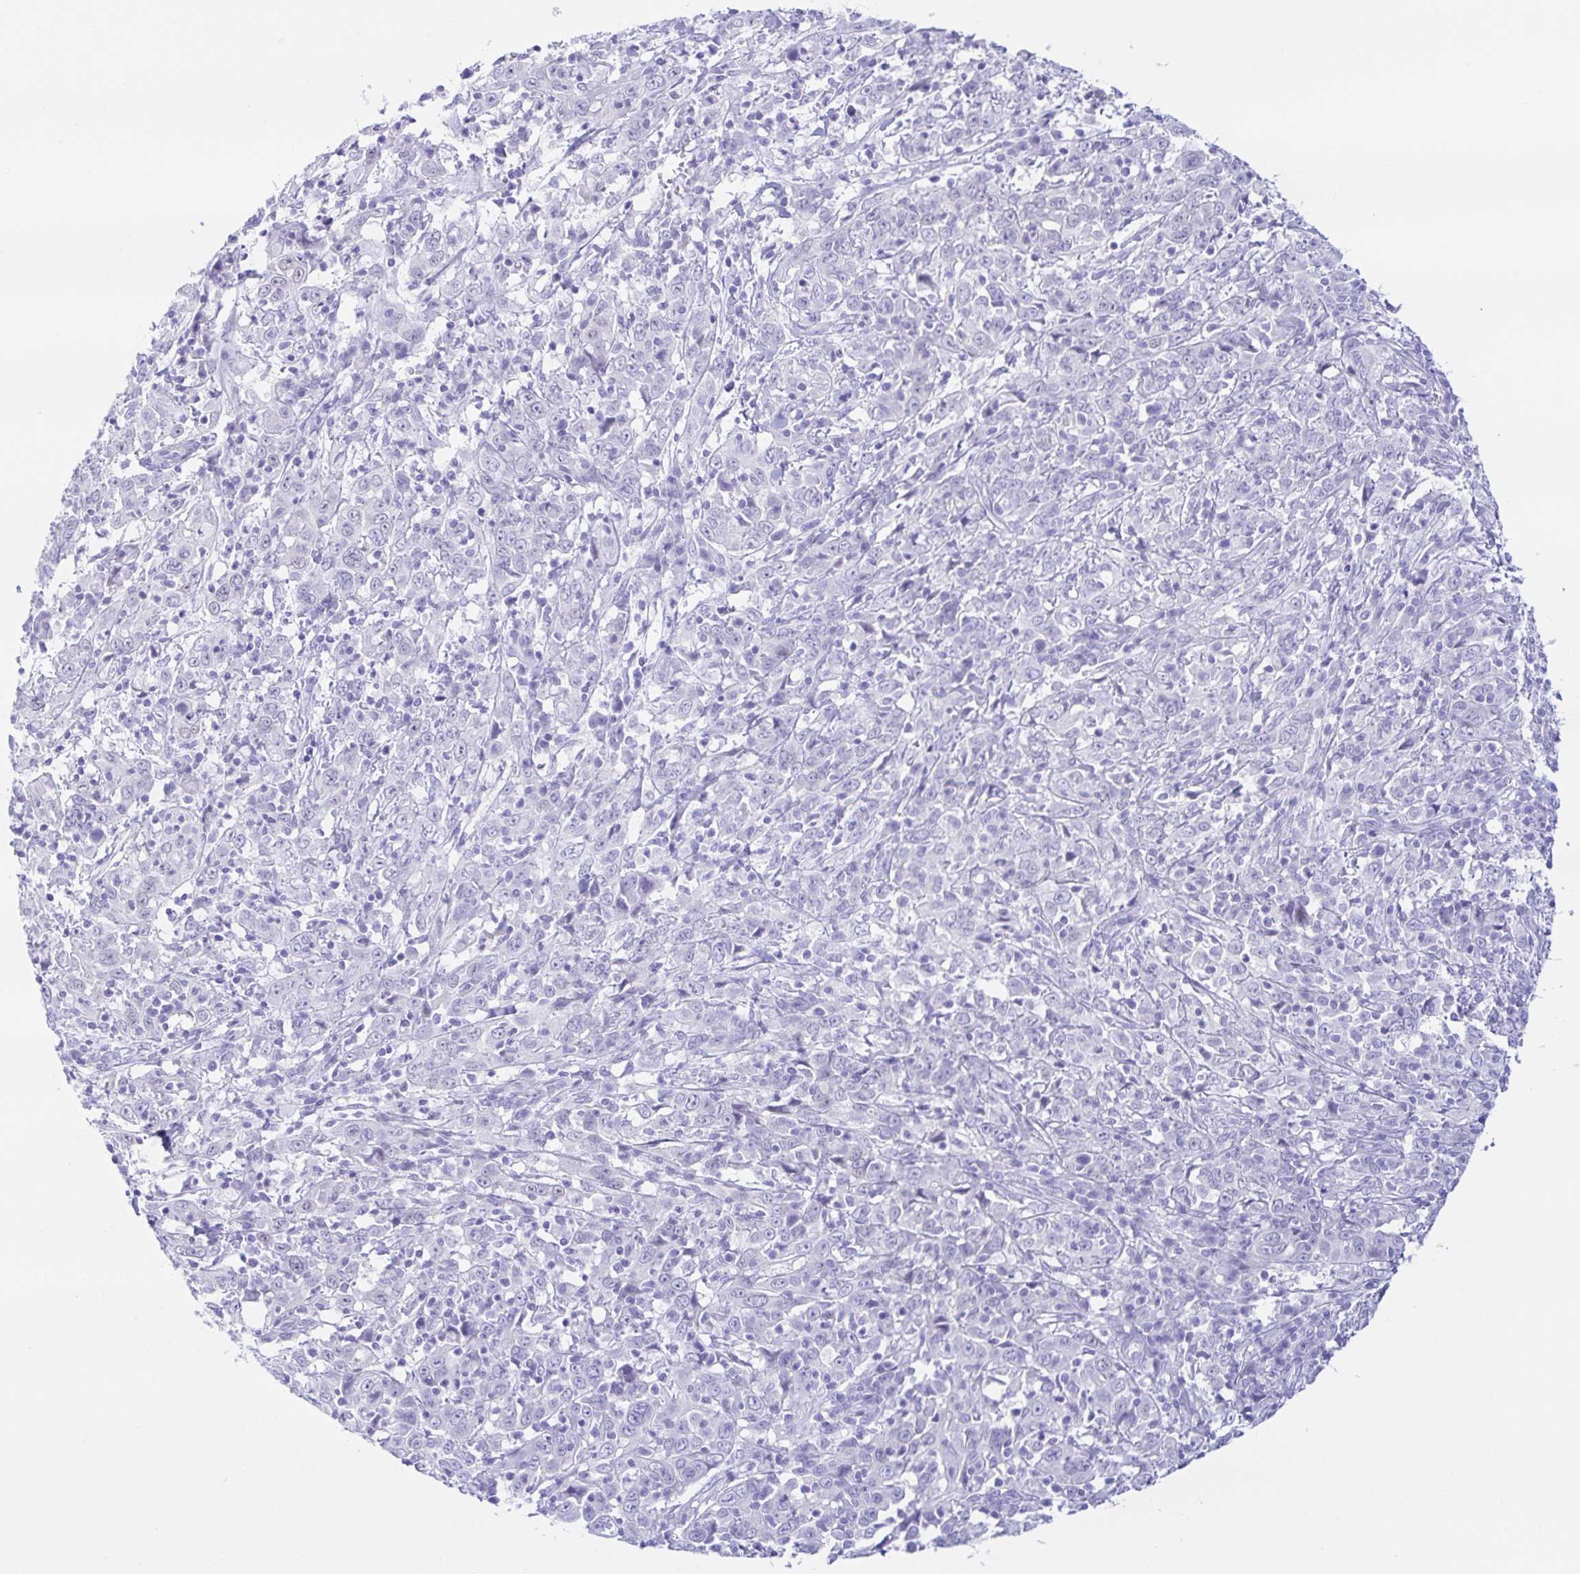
{"staining": {"intensity": "negative", "quantity": "none", "location": "none"}, "tissue": "cervical cancer", "cell_type": "Tumor cells", "image_type": "cancer", "snomed": [{"axis": "morphology", "description": "Squamous cell carcinoma, NOS"}, {"axis": "topography", "description": "Cervix"}], "caption": "The photomicrograph reveals no significant positivity in tumor cells of cervical cancer (squamous cell carcinoma).", "gene": "PAX8", "patient": {"sex": "female", "age": 46}}